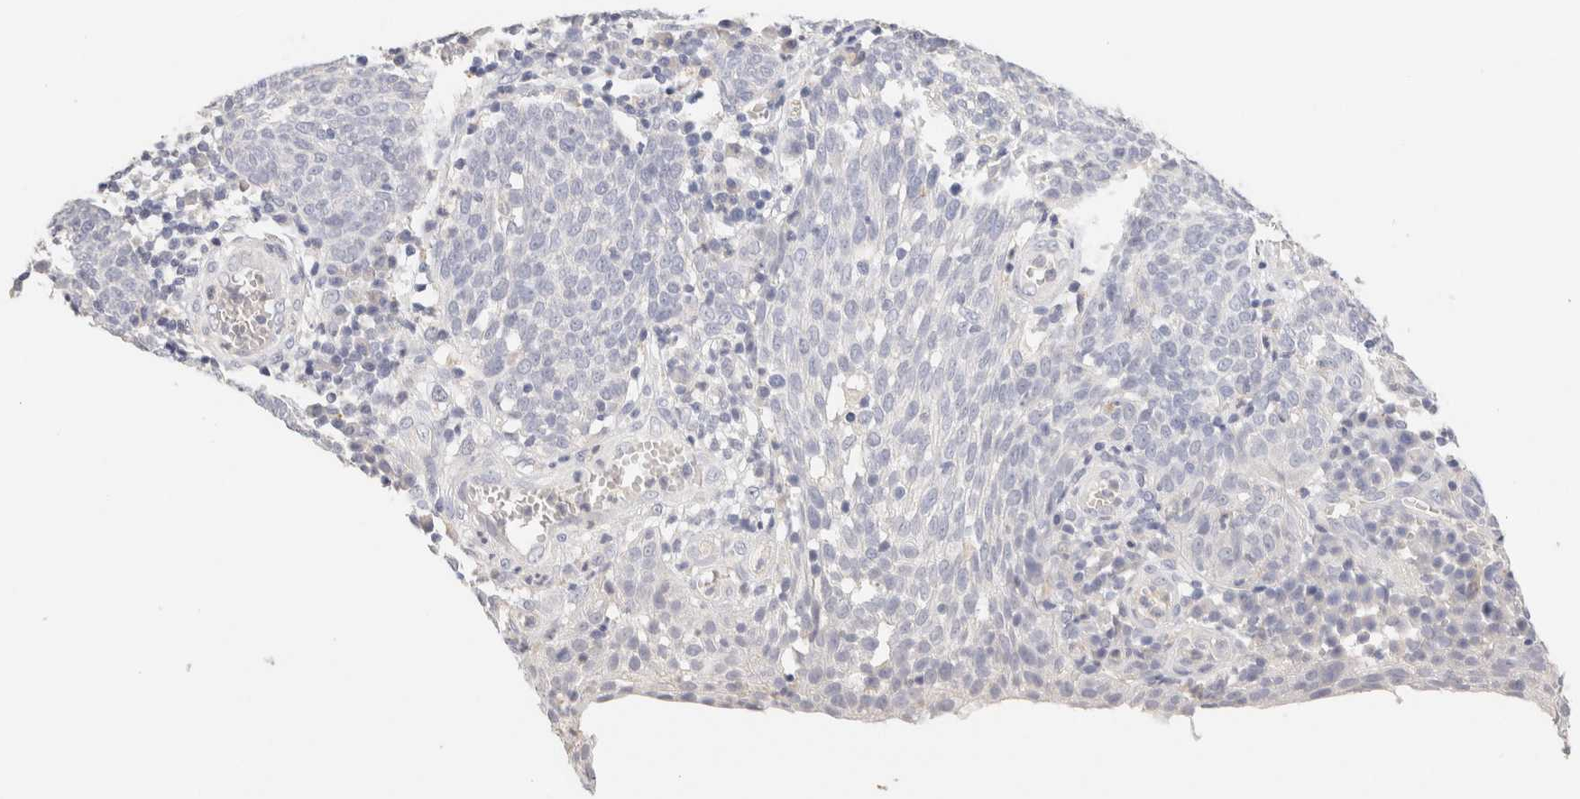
{"staining": {"intensity": "negative", "quantity": "none", "location": "none"}, "tissue": "cervical cancer", "cell_type": "Tumor cells", "image_type": "cancer", "snomed": [{"axis": "morphology", "description": "Squamous cell carcinoma, NOS"}, {"axis": "topography", "description": "Cervix"}], "caption": "The immunohistochemistry (IHC) histopathology image has no significant positivity in tumor cells of squamous cell carcinoma (cervical) tissue.", "gene": "SCGB2A2", "patient": {"sex": "female", "age": 34}}